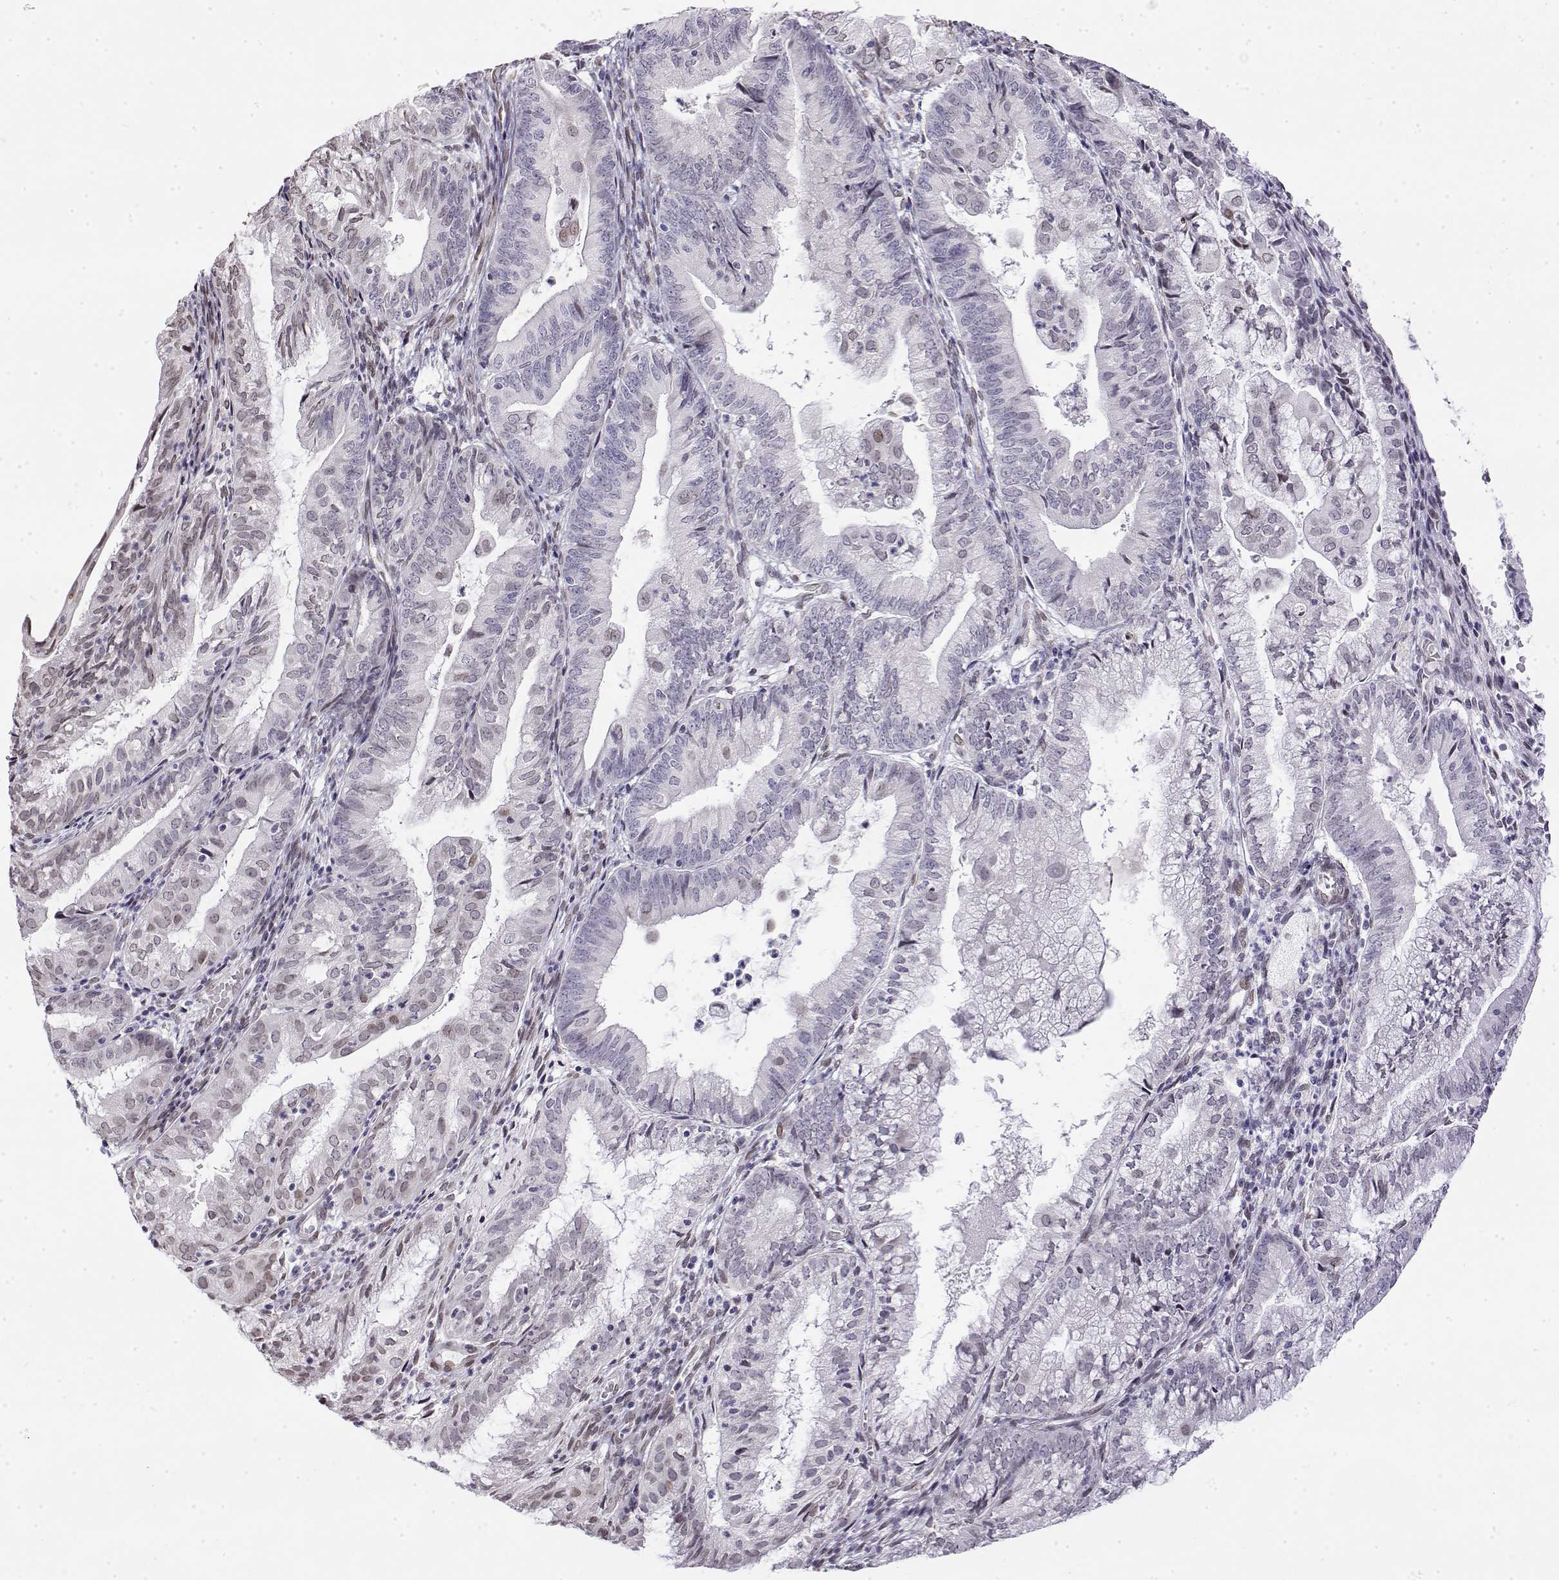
{"staining": {"intensity": "weak", "quantity": "<25%", "location": "nuclear"}, "tissue": "endometrial cancer", "cell_type": "Tumor cells", "image_type": "cancer", "snomed": [{"axis": "morphology", "description": "Adenocarcinoma, NOS"}, {"axis": "topography", "description": "Endometrium"}], "caption": "An IHC image of adenocarcinoma (endometrial) is shown. There is no staining in tumor cells of adenocarcinoma (endometrial).", "gene": "ZNF532", "patient": {"sex": "female", "age": 55}}